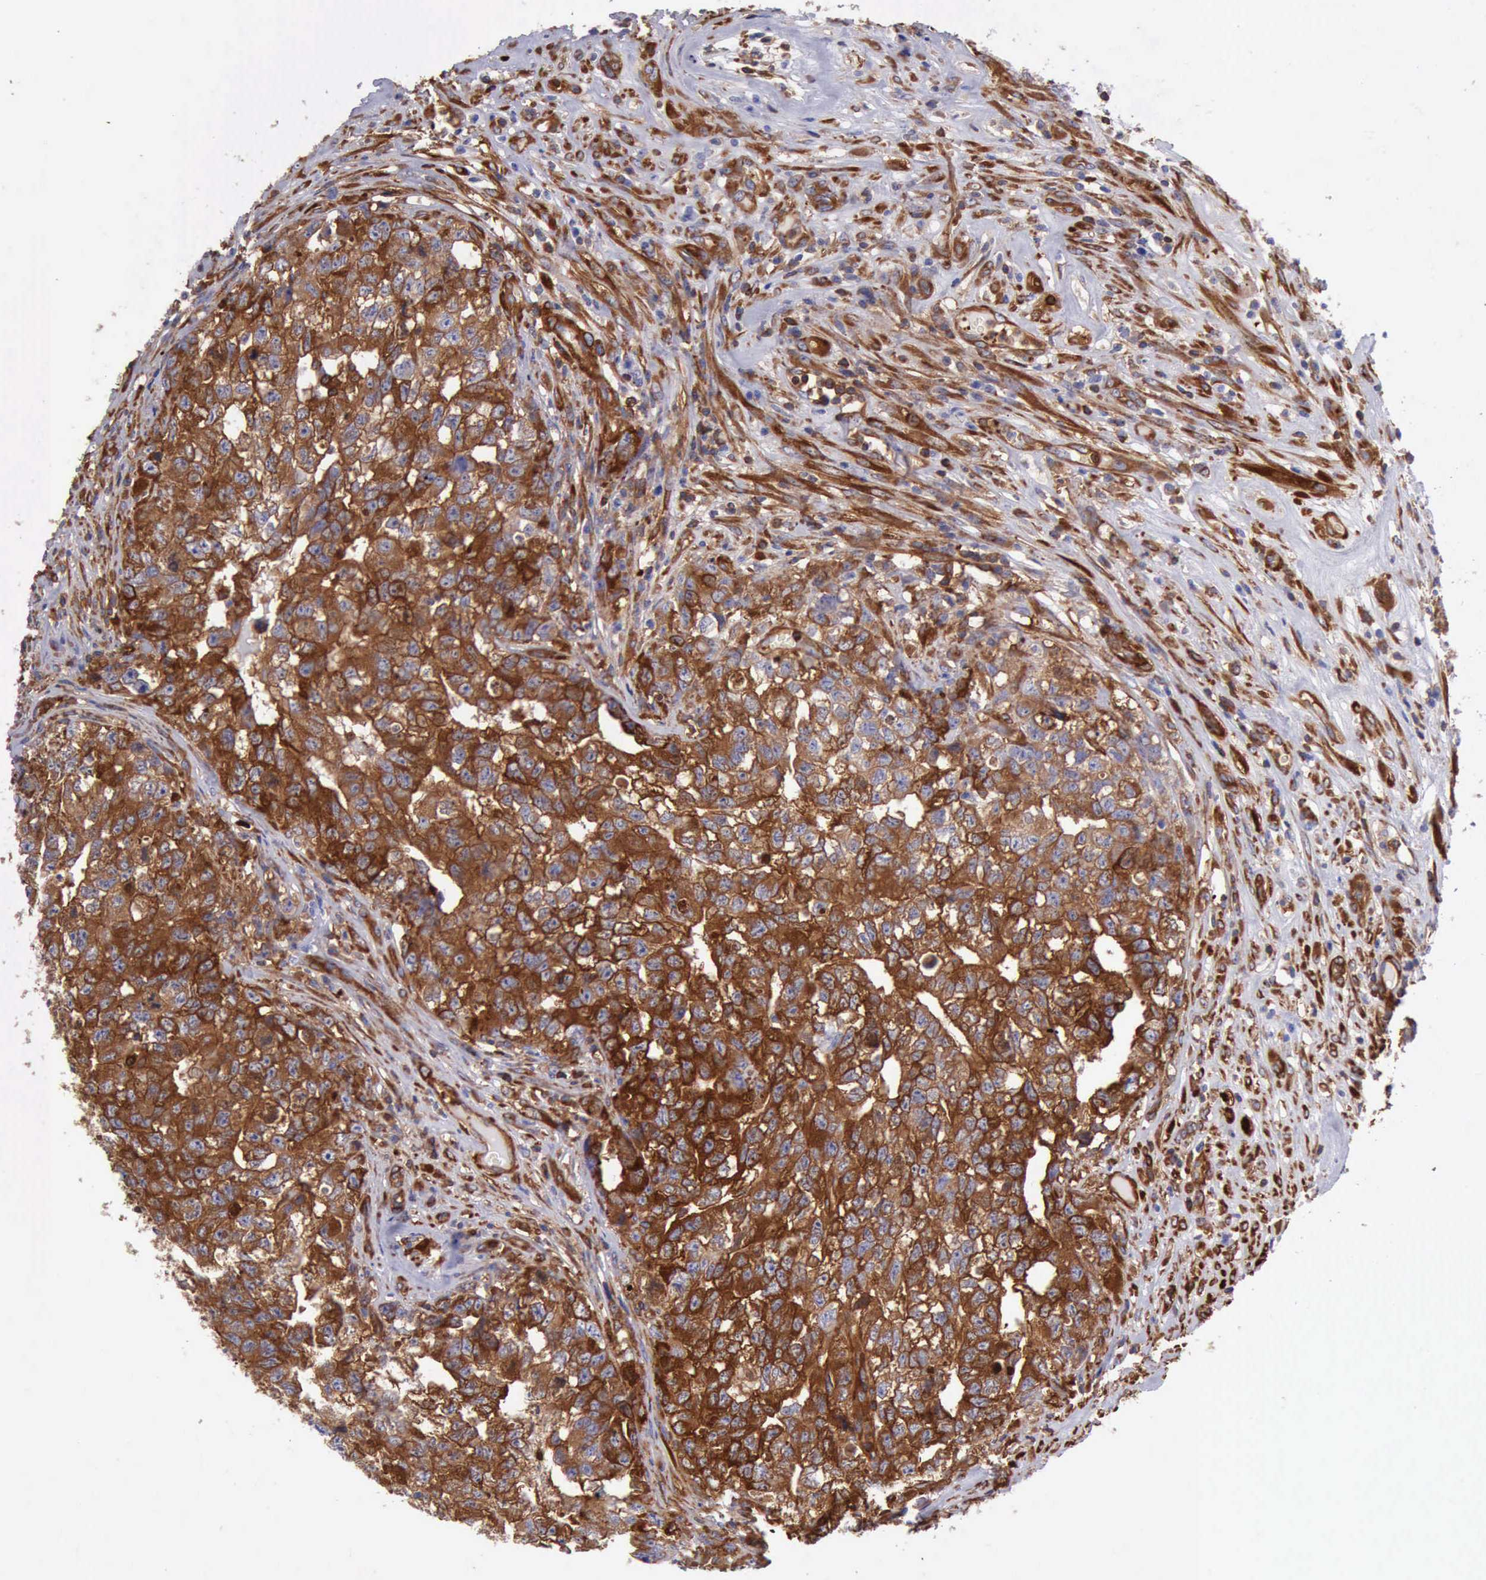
{"staining": {"intensity": "strong", "quantity": ">75%", "location": "cytoplasmic/membranous"}, "tissue": "testis cancer", "cell_type": "Tumor cells", "image_type": "cancer", "snomed": [{"axis": "morphology", "description": "Carcinoma, Embryonal, NOS"}, {"axis": "topography", "description": "Testis"}], "caption": "DAB immunohistochemical staining of human testis embryonal carcinoma displays strong cytoplasmic/membranous protein staining in approximately >75% of tumor cells. The staining was performed using DAB (3,3'-diaminobenzidine) to visualize the protein expression in brown, while the nuclei were stained in blue with hematoxylin (Magnification: 20x).", "gene": "FLNA", "patient": {"sex": "male", "age": 31}}